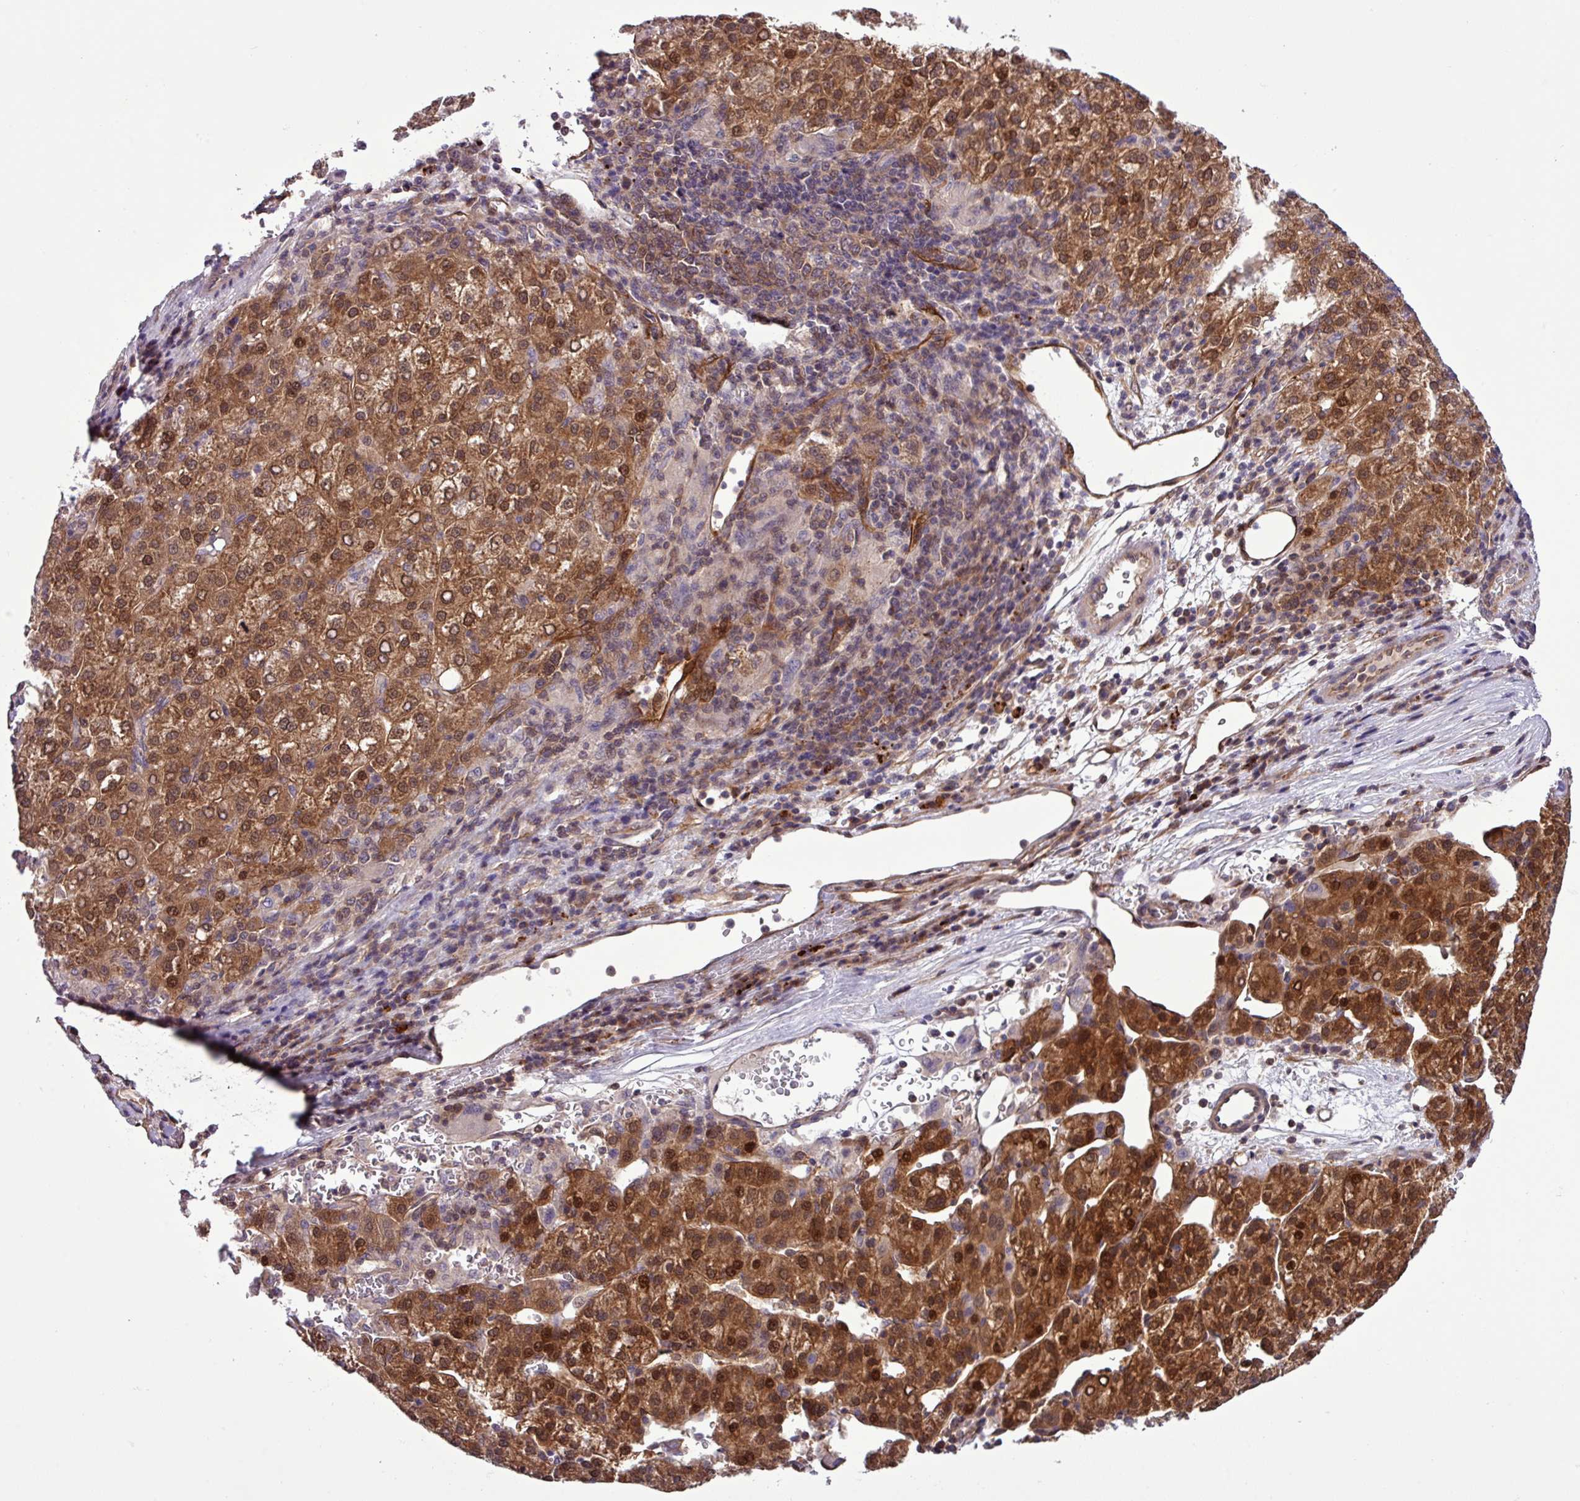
{"staining": {"intensity": "strong", "quantity": ">75%", "location": "cytoplasmic/membranous,nuclear"}, "tissue": "liver cancer", "cell_type": "Tumor cells", "image_type": "cancer", "snomed": [{"axis": "morphology", "description": "Carcinoma, Hepatocellular, NOS"}, {"axis": "topography", "description": "Liver"}], "caption": "Liver cancer (hepatocellular carcinoma) stained with a protein marker displays strong staining in tumor cells.", "gene": "CARHSP1", "patient": {"sex": "female", "age": 58}}